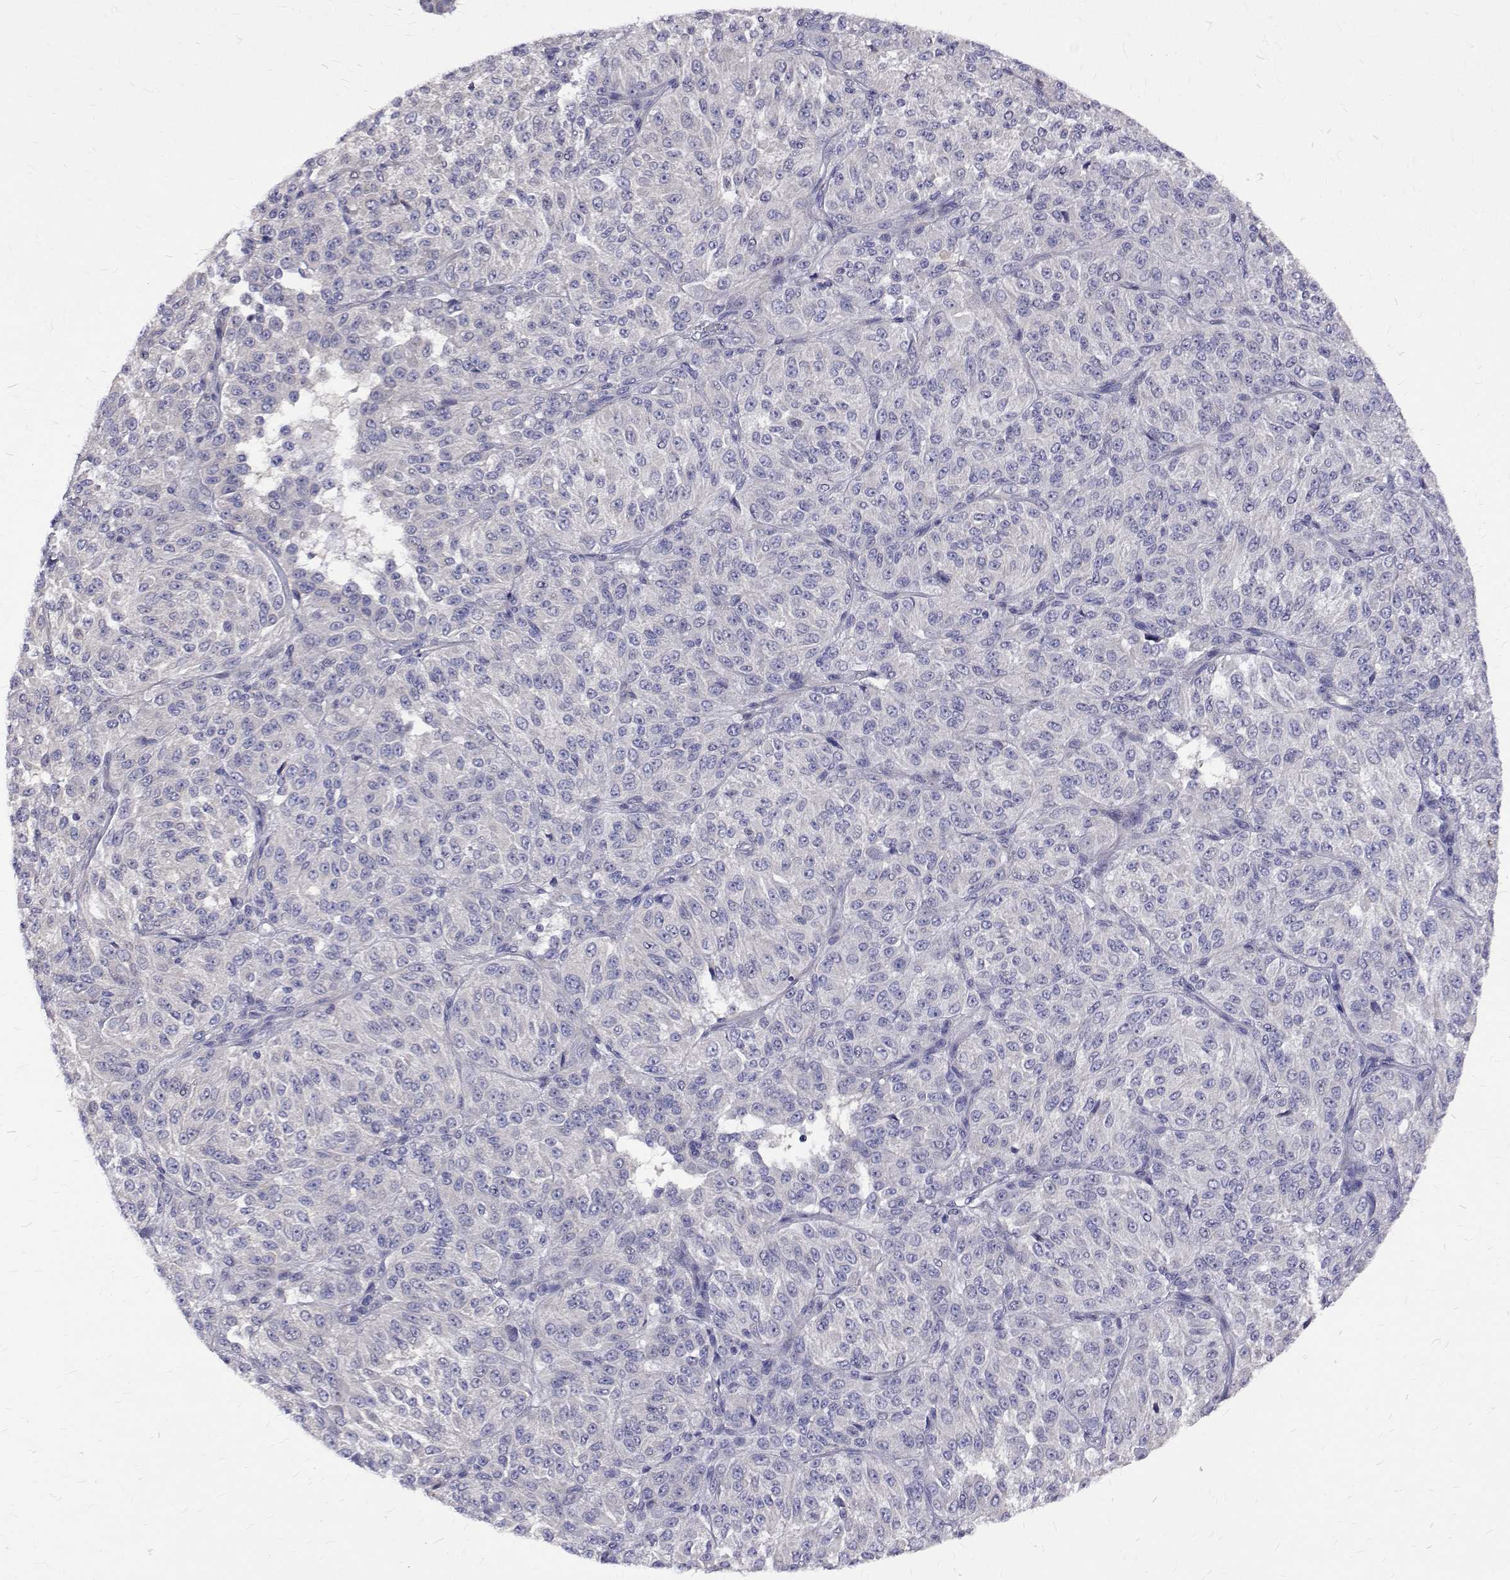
{"staining": {"intensity": "negative", "quantity": "none", "location": "none"}, "tissue": "melanoma", "cell_type": "Tumor cells", "image_type": "cancer", "snomed": [{"axis": "morphology", "description": "Malignant melanoma, Metastatic site"}, {"axis": "topography", "description": "Brain"}], "caption": "The photomicrograph exhibits no significant expression in tumor cells of malignant melanoma (metastatic site).", "gene": "PADI1", "patient": {"sex": "female", "age": 56}}